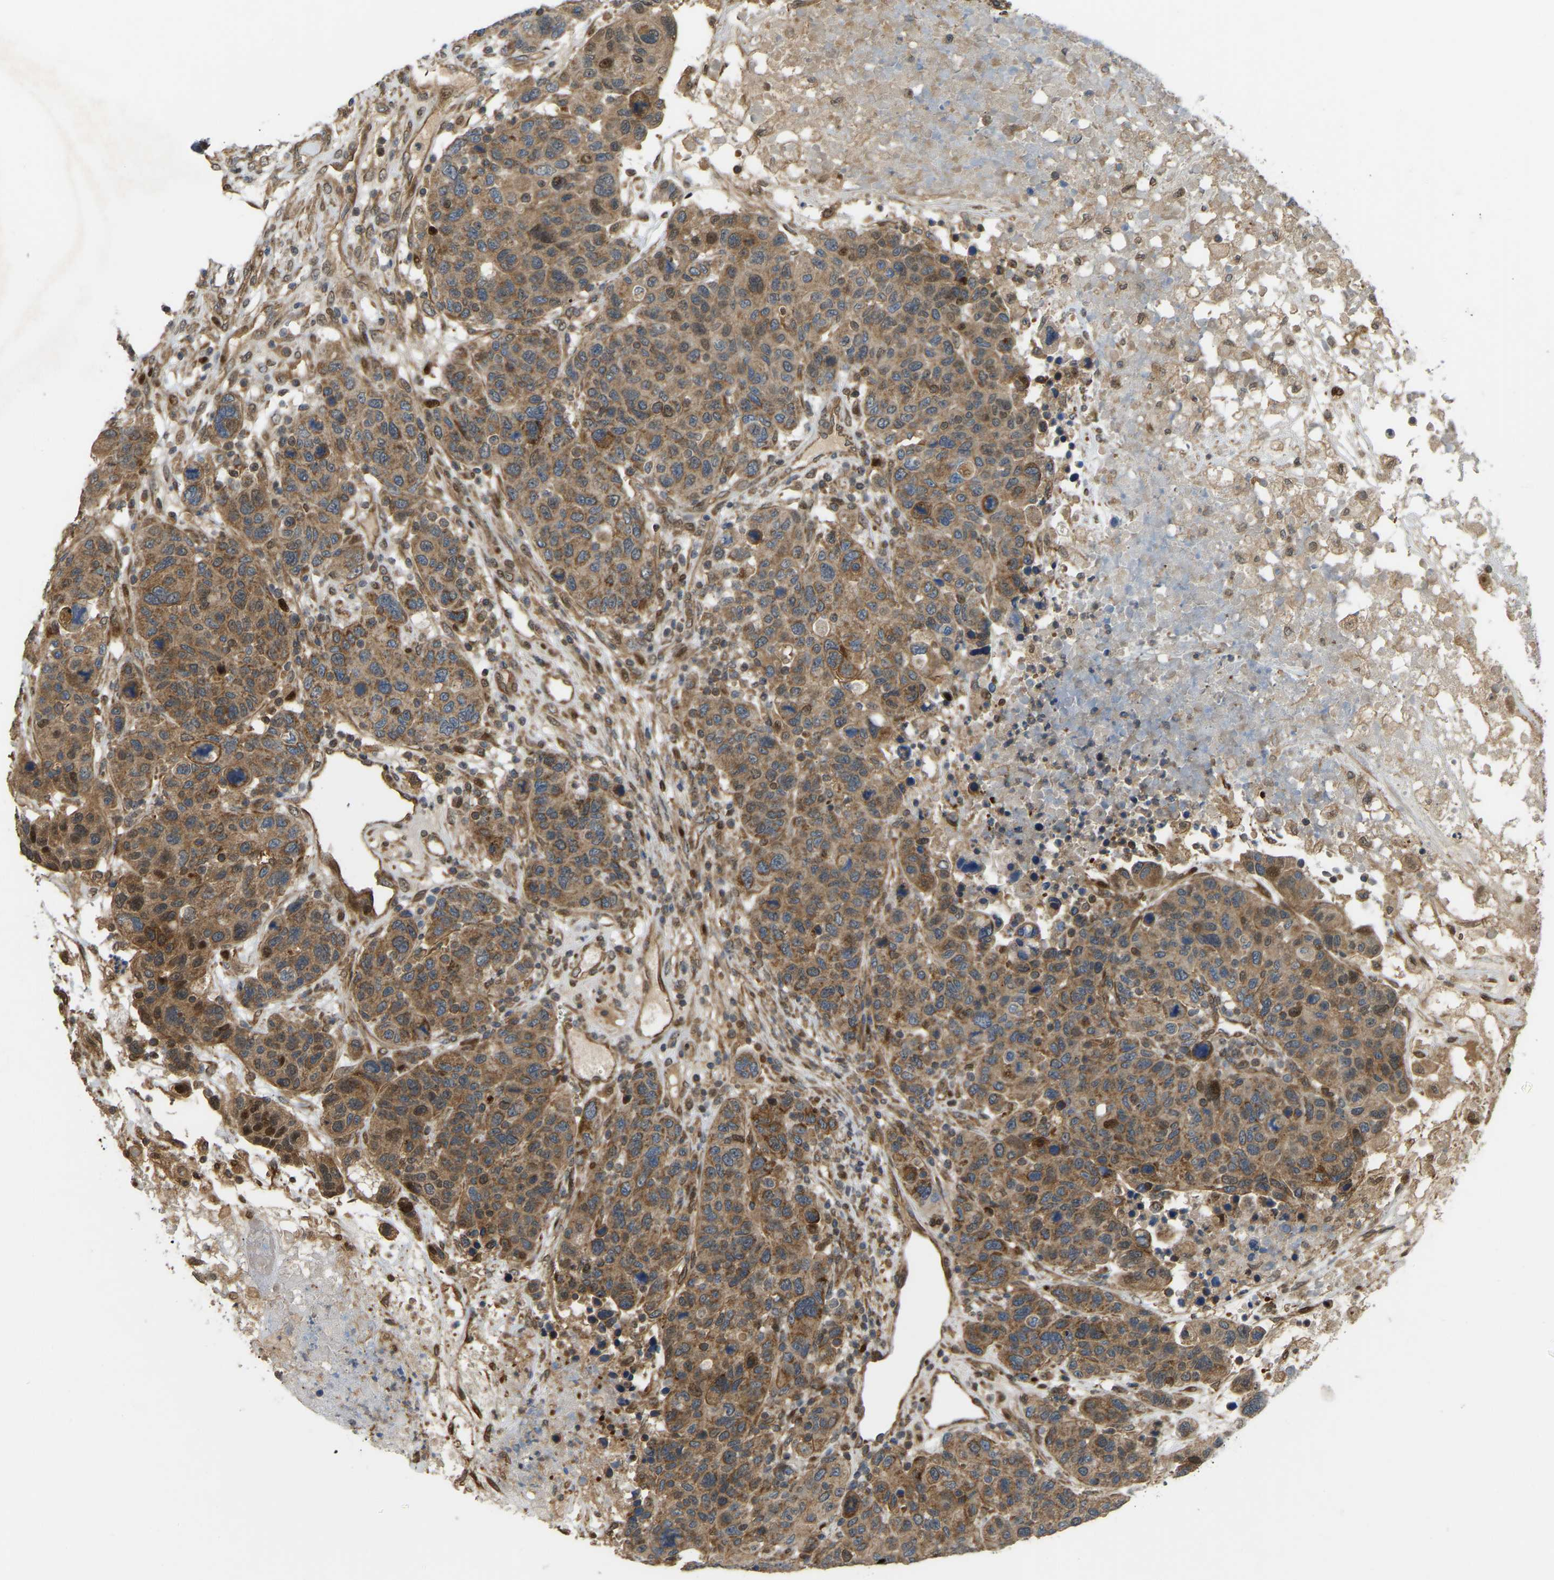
{"staining": {"intensity": "moderate", "quantity": ">75%", "location": "cytoplasmic/membranous"}, "tissue": "breast cancer", "cell_type": "Tumor cells", "image_type": "cancer", "snomed": [{"axis": "morphology", "description": "Duct carcinoma"}, {"axis": "topography", "description": "Breast"}], "caption": "A photomicrograph showing moderate cytoplasmic/membranous expression in approximately >75% of tumor cells in breast cancer (invasive ductal carcinoma), as visualized by brown immunohistochemical staining.", "gene": "C21orf91", "patient": {"sex": "female", "age": 37}}